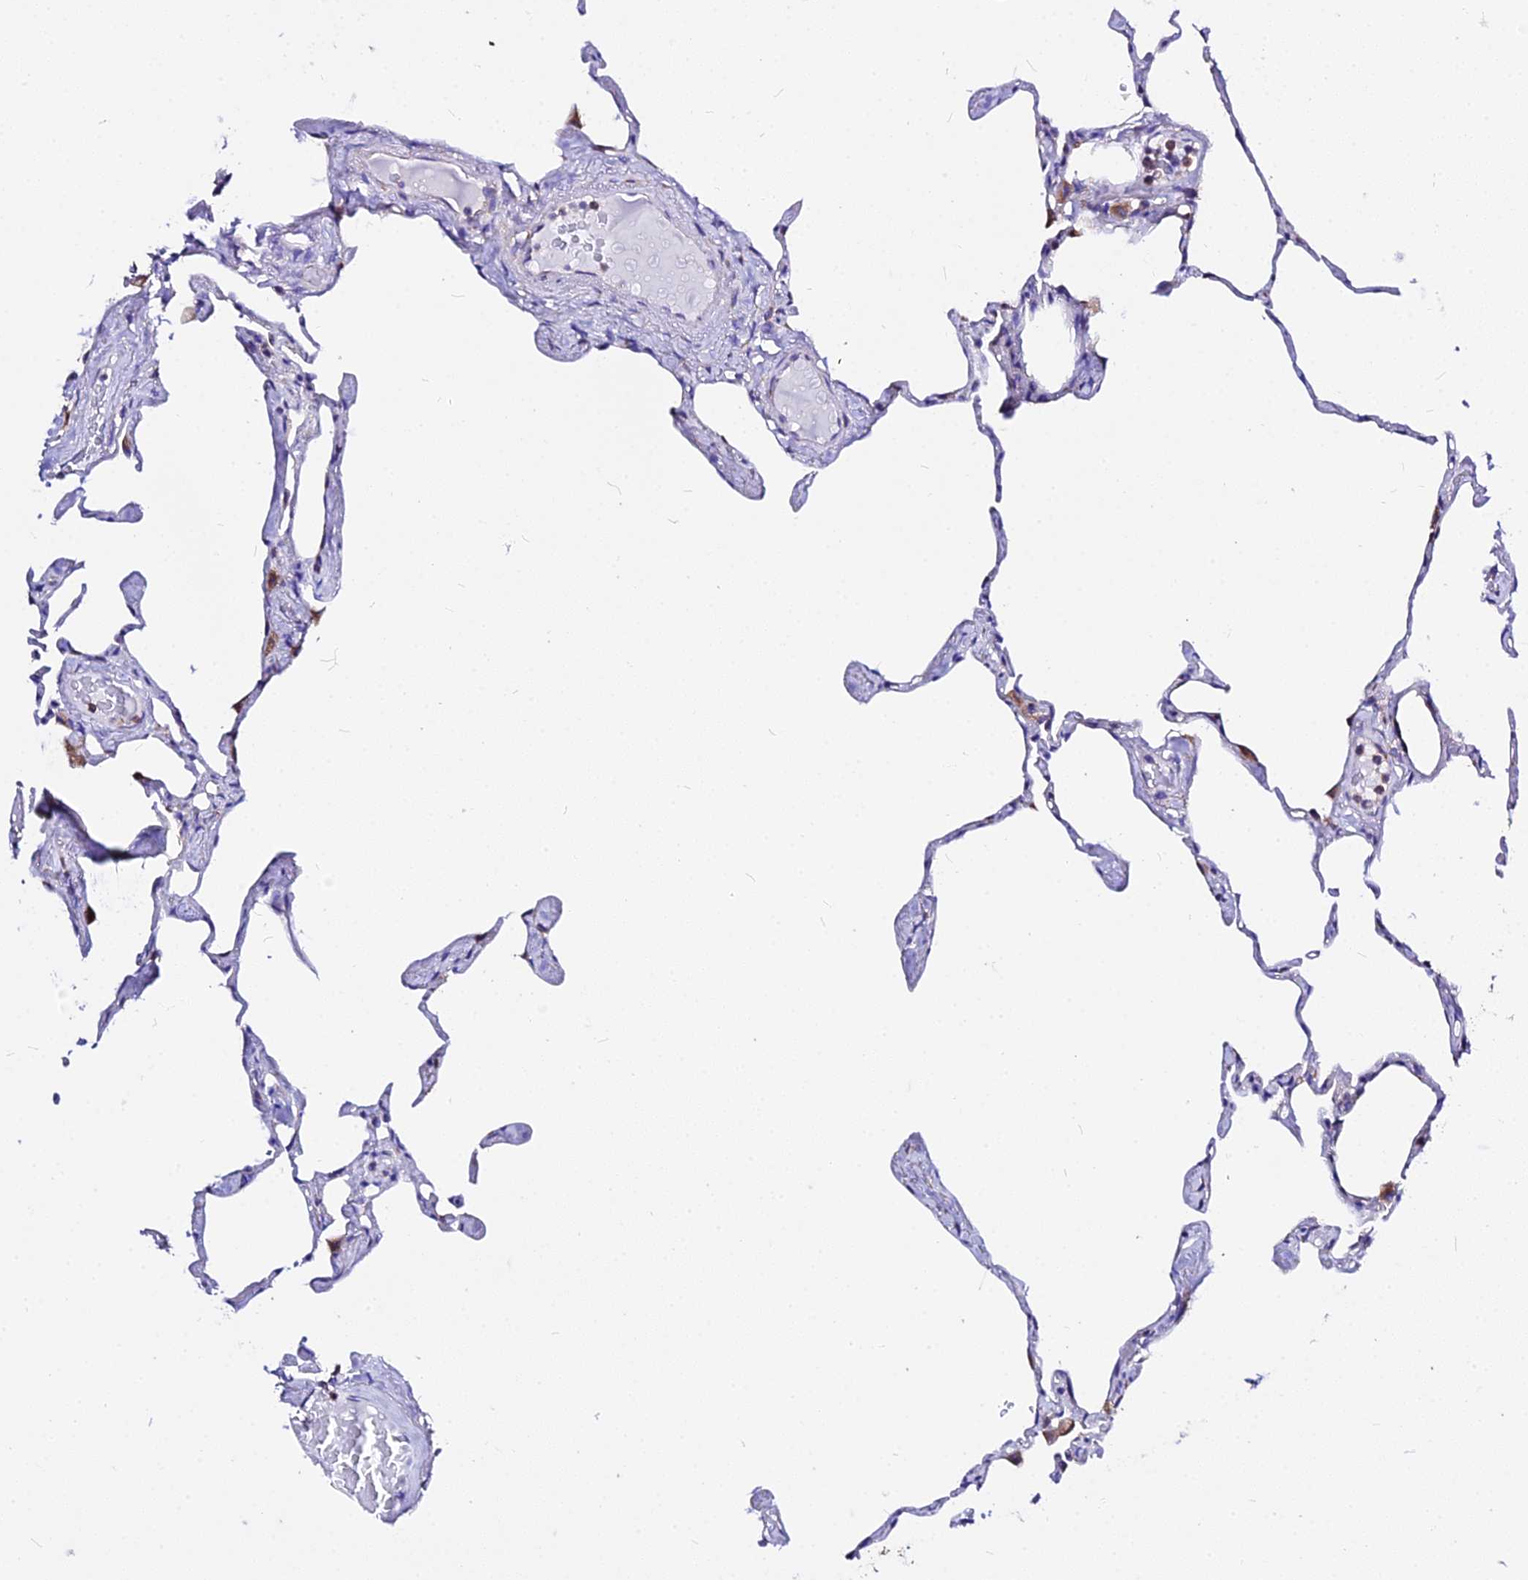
{"staining": {"intensity": "moderate", "quantity": "<25%", "location": "cytoplasmic/membranous"}, "tissue": "lung", "cell_type": "Alveolar cells", "image_type": "normal", "snomed": [{"axis": "morphology", "description": "Normal tissue, NOS"}, {"axis": "topography", "description": "Lung"}], "caption": "Normal lung reveals moderate cytoplasmic/membranous staining in about <25% of alveolar cells (Stains: DAB (3,3'-diaminobenzidine) in brown, nuclei in blue, Microscopy: brightfield microscopy at high magnification)..", "gene": "ZNF573", "patient": {"sex": "male", "age": 65}}